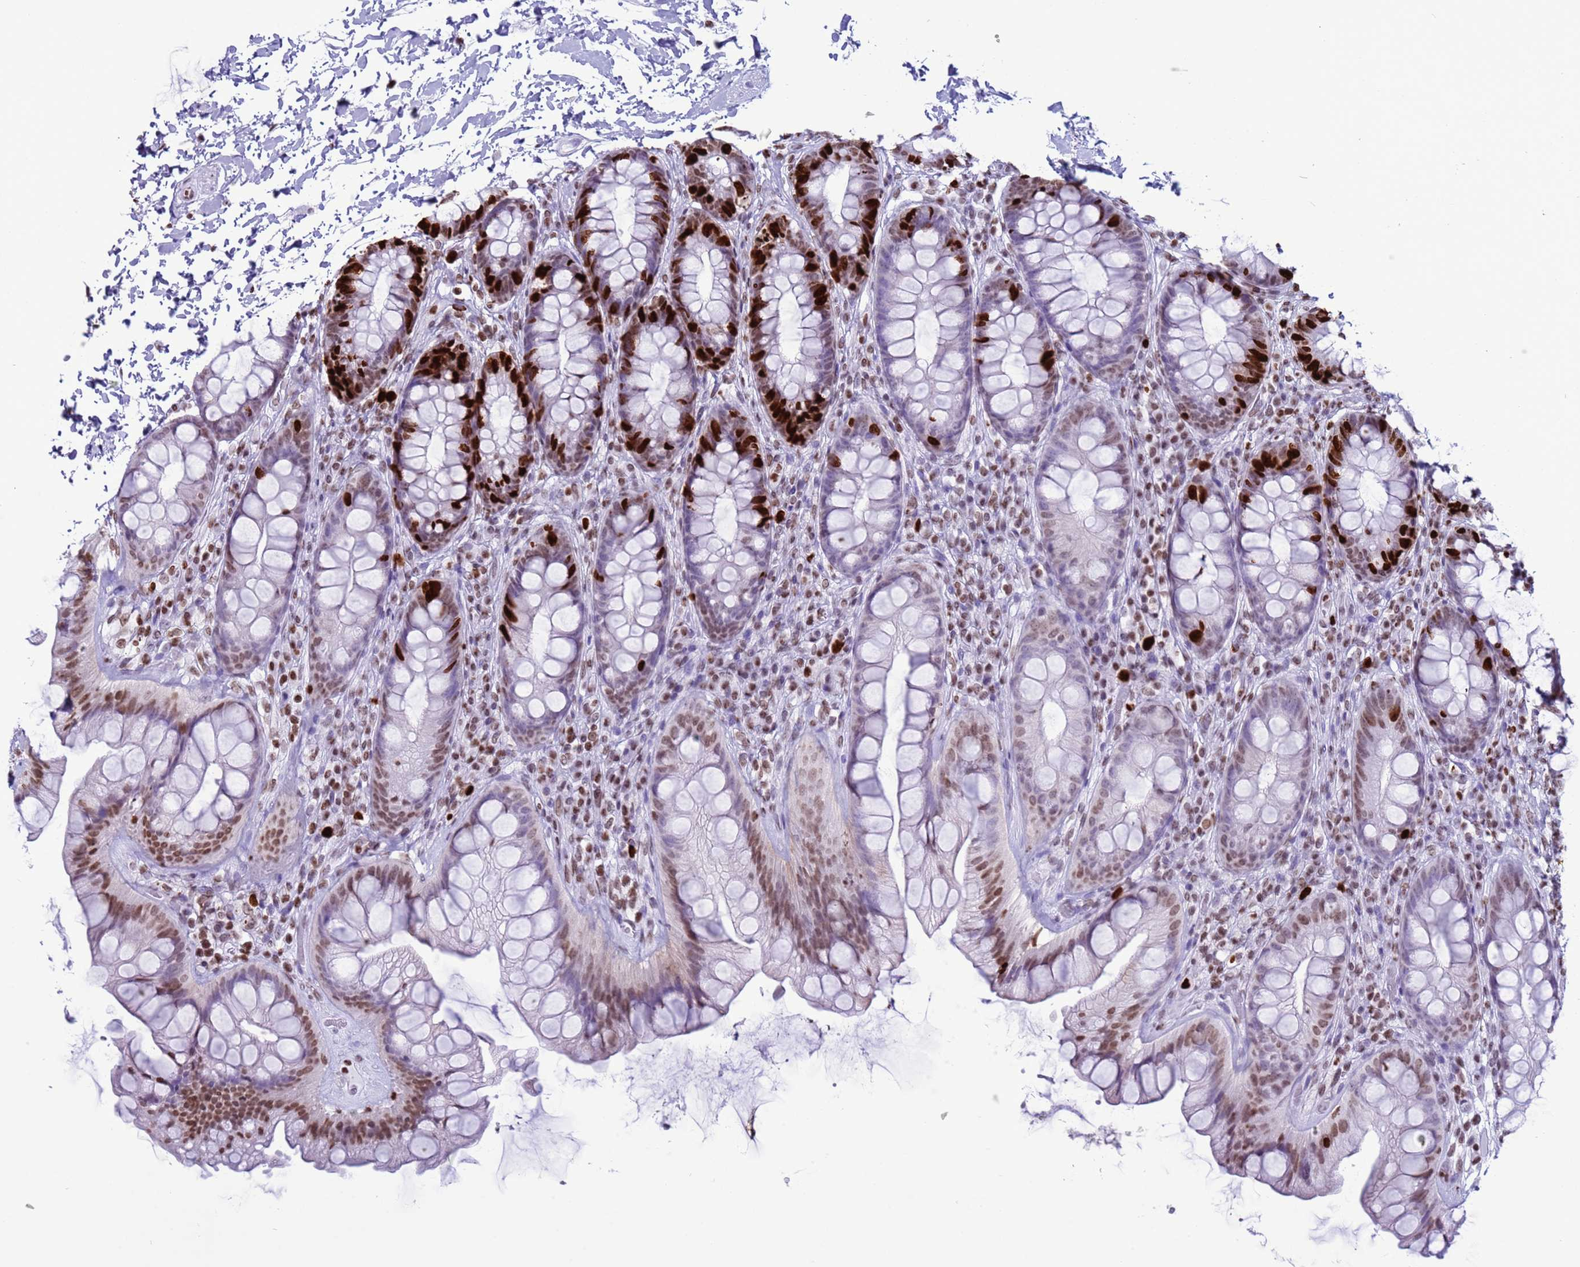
{"staining": {"intensity": "strong", "quantity": "25%-75%", "location": "nuclear"}, "tissue": "rectum", "cell_type": "Glandular cells", "image_type": "normal", "snomed": [{"axis": "morphology", "description": "Normal tissue, NOS"}, {"axis": "topography", "description": "Rectum"}], "caption": "Glandular cells show strong nuclear staining in approximately 25%-75% of cells in unremarkable rectum. (DAB (3,3'-diaminobenzidine) IHC with brightfield microscopy, high magnification).", "gene": "H4C11", "patient": {"sex": "male", "age": 74}}